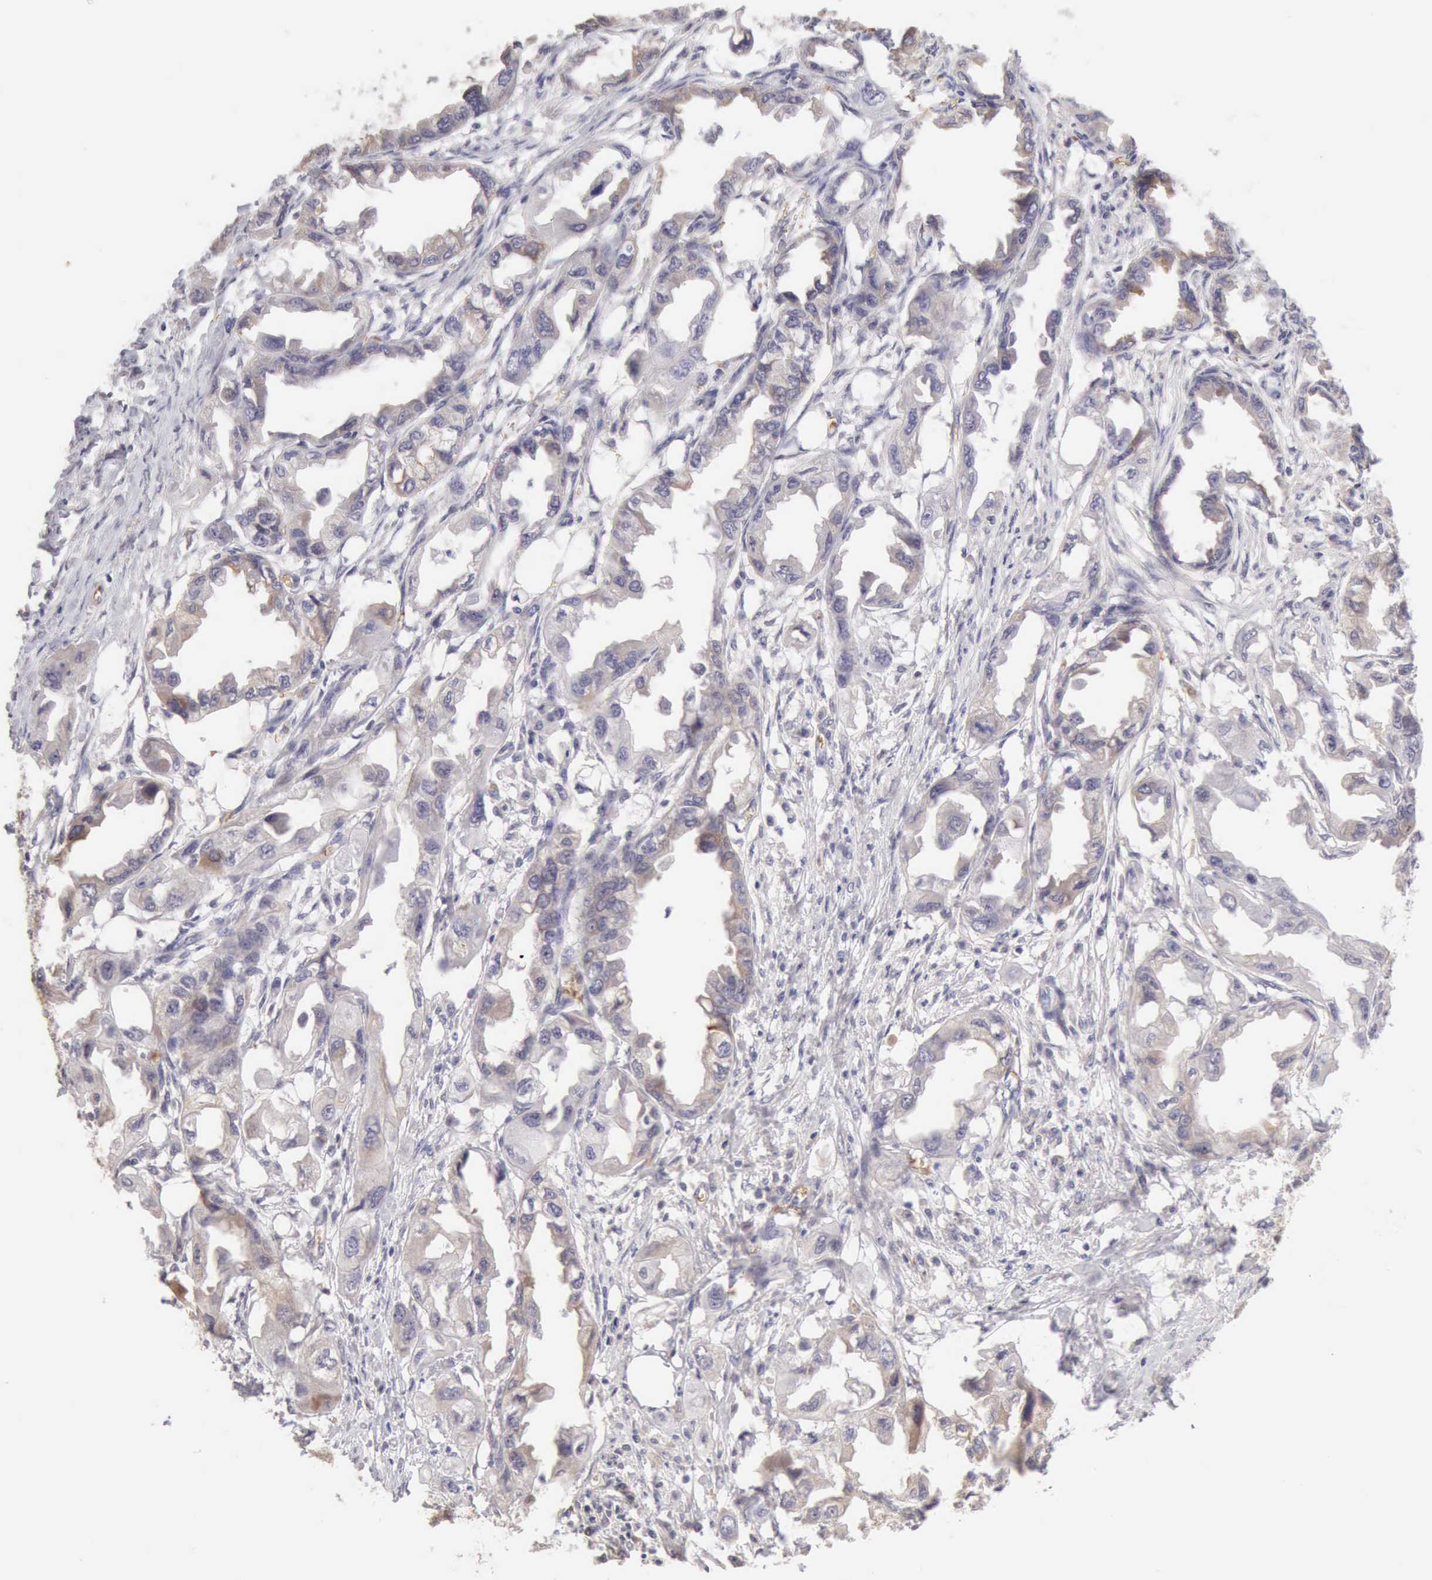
{"staining": {"intensity": "weak", "quantity": "<25%", "location": "cytoplasmic/membranous"}, "tissue": "endometrial cancer", "cell_type": "Tumor cells", "image_type": "cancer", "snomed": [{"axis": "morphology", "description": "Adenocarcinoma, NOS"}, {"axis": "topography", "description": "Endometrium"}], "caption": "The photomicrograph exhibits no staining of tumor cells in endometrial cancer.", "gene": "CFI", "patient": {"sex": "female", "age": 67}}